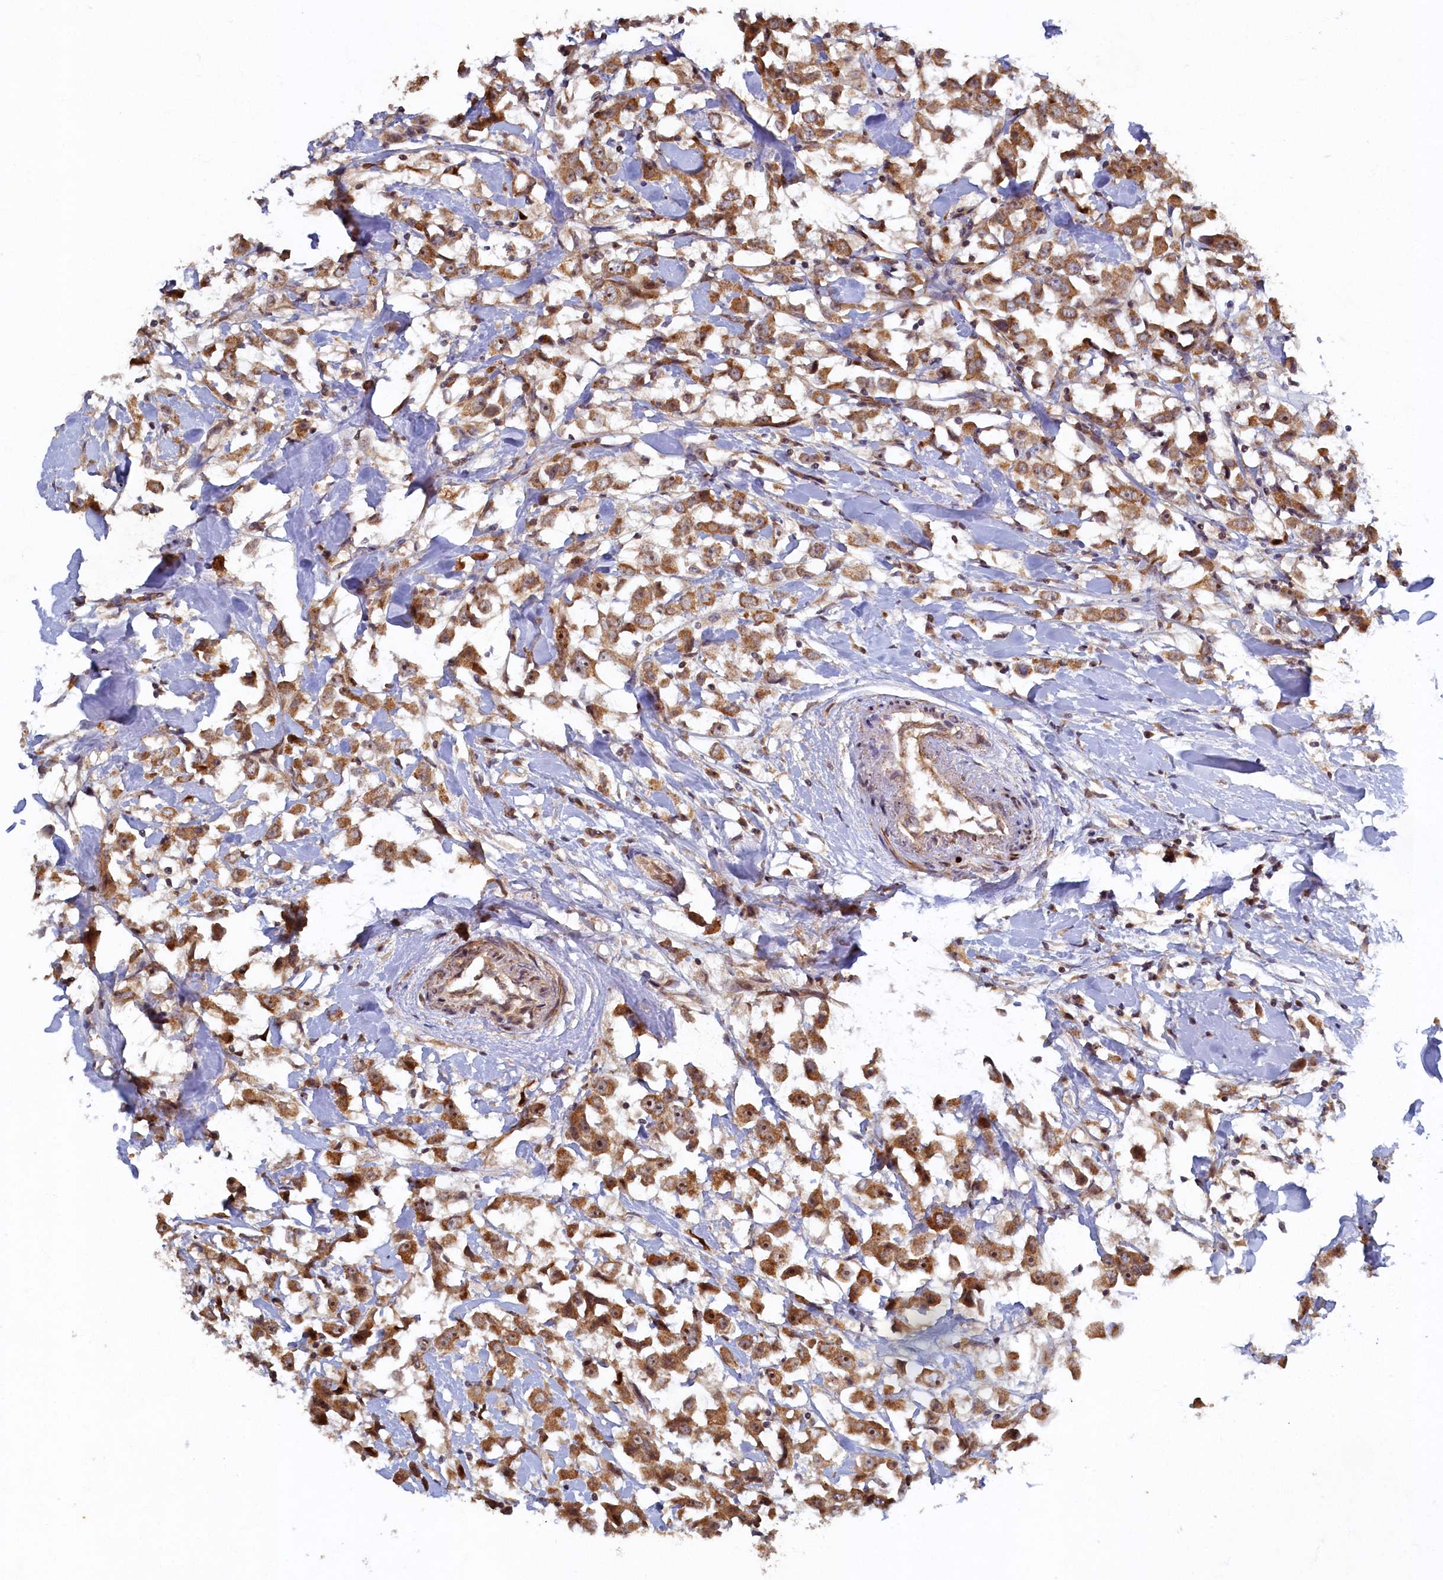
{"staining": {"intensity": "moderate", "quantity": ">75%", "location": "cytoplasmic/membranous,nuclear"}, "tissue": "breast cancer", "cell_type": "Tumor cells", "image_type": "cancer", "snomed": [{"axis": "morphology", "description": "Duct carcinoma"}, {"axis": "topography", "description": "Breast"}], "caption": "This image exhibits immunohistochemistry staining of breast intraductal carcinoma, with medium moderate cytoplasmic/membranous and nuclear expression in approximately >75% of tumor cells.", "gene": "CEP20", "patient": {"sex": "female", "age": 61}}